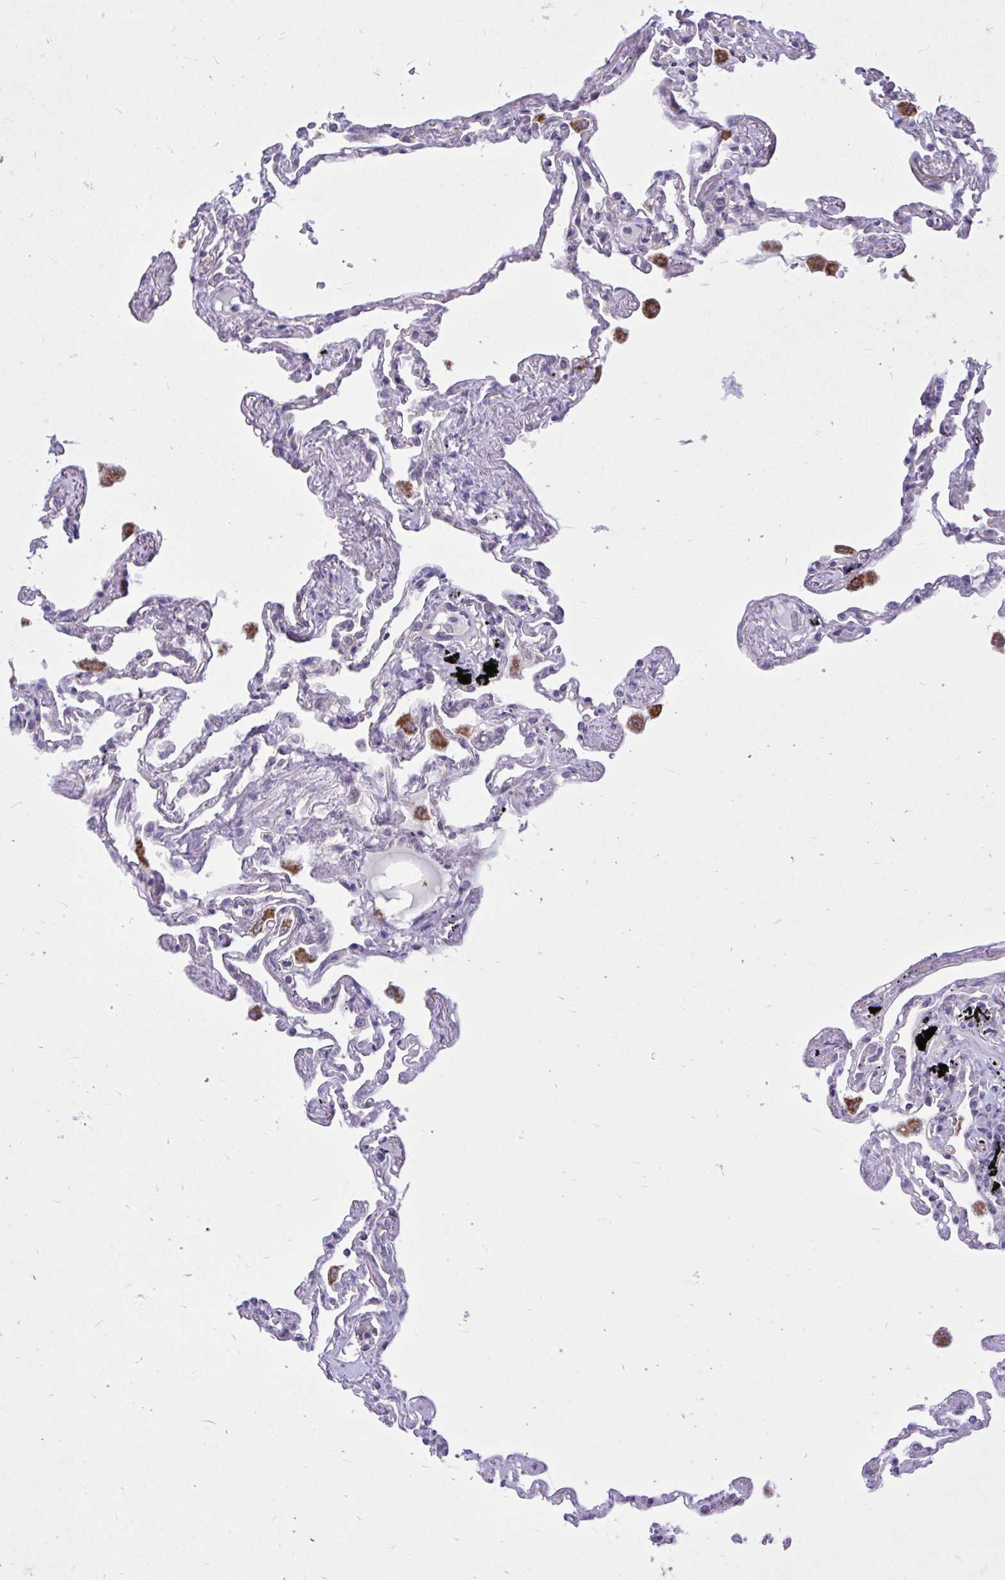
{"staining": {"intensity": "strong", "quantity": "<25%", "location": "cytoplasmic/membranous"}, "tissue": "lung", "cell_type": "Alveolar cells", "image_type": "normal", "snomed": [{"axis": "morphology", "description": "Normal tissue, NOS"}, {"axis": "topography", "description": "Lung"}], "caption": "Immunohistochemical staining of unremarkable lung reveals <25% levels of strong cytoplasmic/membranous protein expression in approximately <25% of alveolar cells.", "gene": "CEACAM18", "patient": {"sex": "female", "age": 67}}